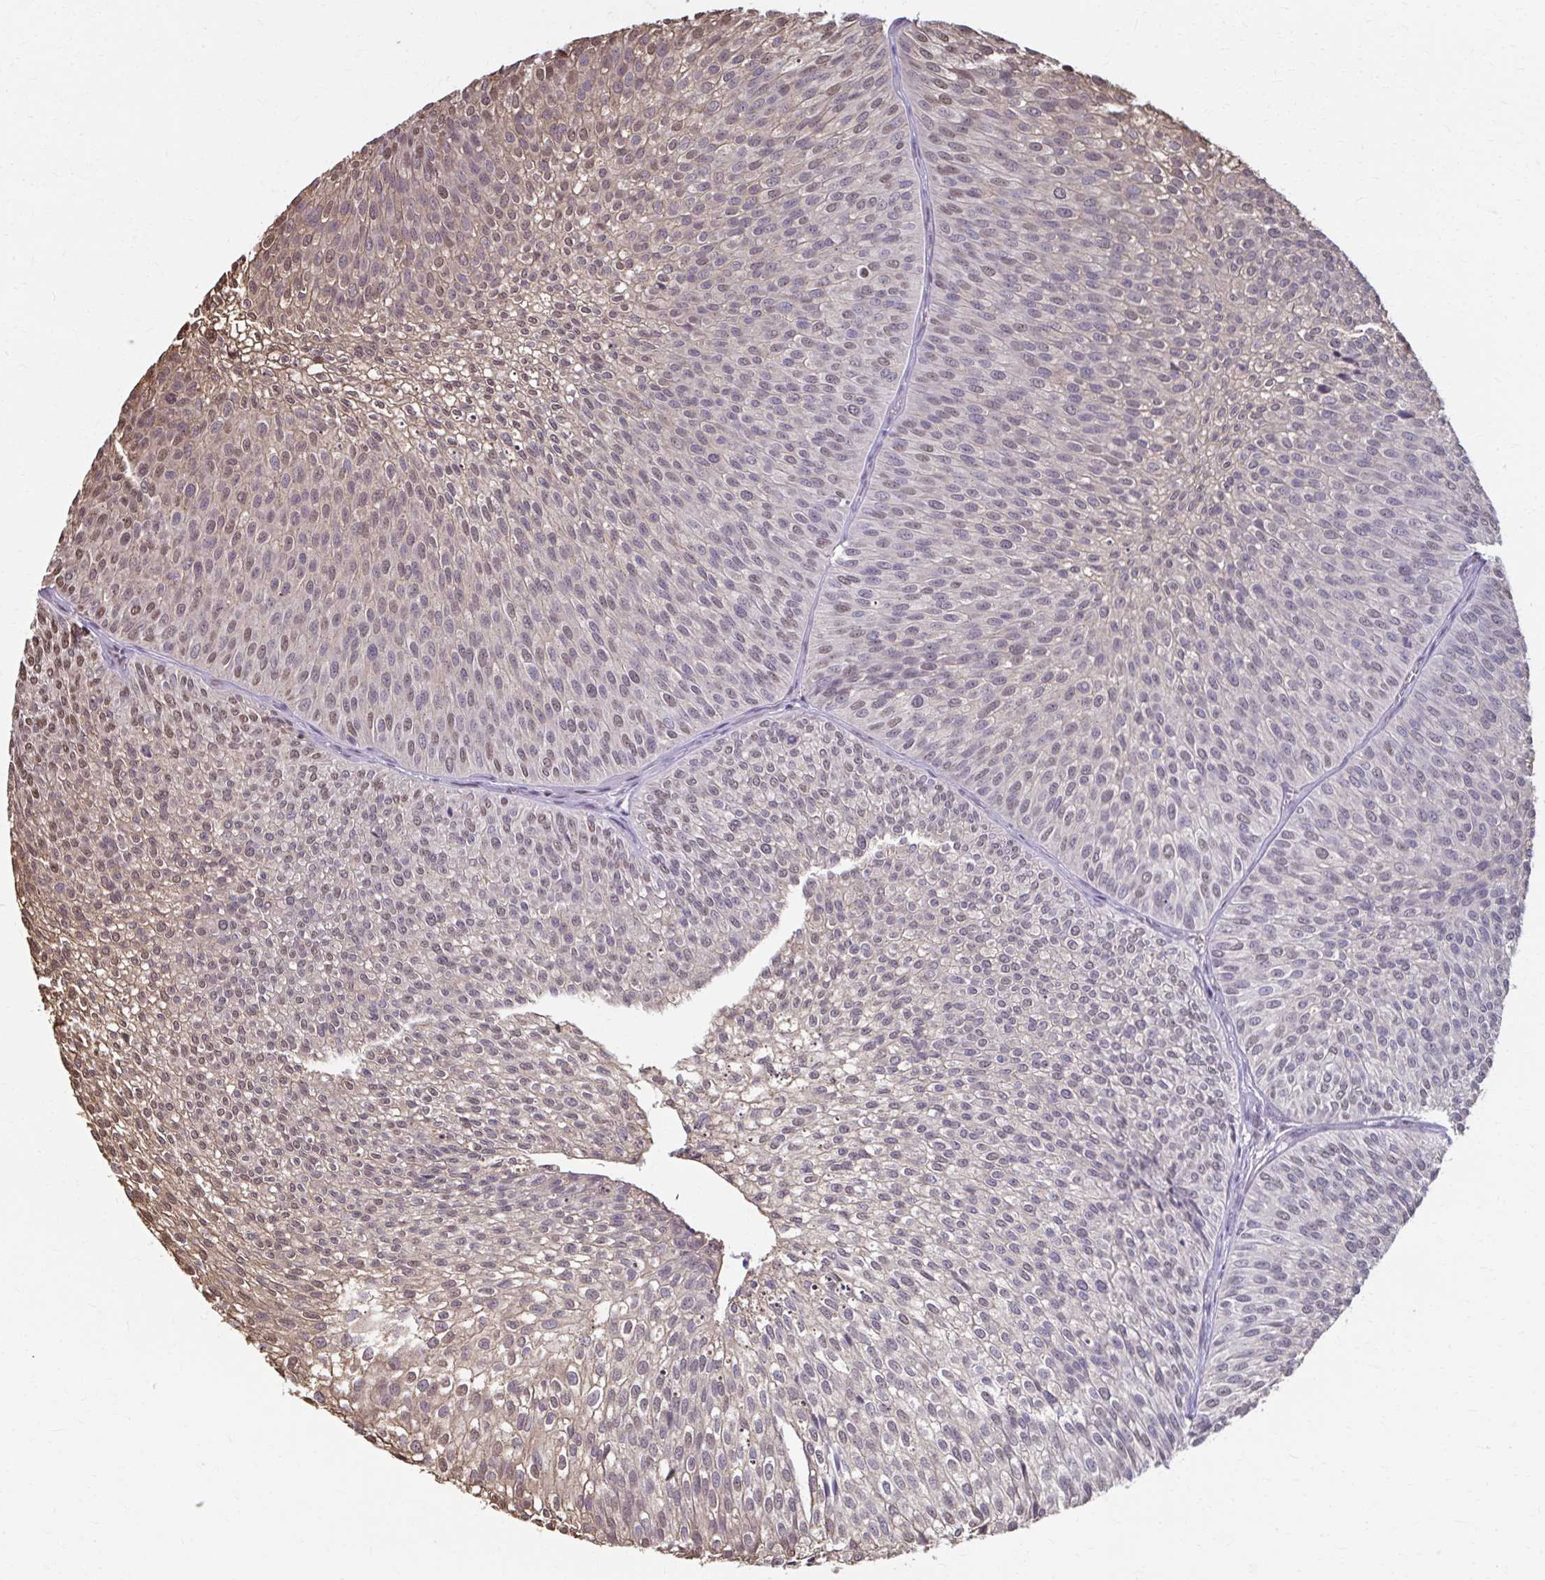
{"staining": {"intensity": "weak", "quantity": "25%-75%", "location": "nuclear"}, "tissue": "urothelial cancer", "cell_type": "Tumor cells", "image_type": "cancer", "snomed": [{"axis": "morphology", "description": "Urothelial carcinoma, Low grade"}, {"axis": "topography", "description": "Urinary bladder"}], "caption": "DAB (3,3'-diaminobenzidine) immunohistochemical staining of urothelial cancer shows weak nuclear protein staining in approximately 25%-75% of tumor cells. (Stains: DAB in brown, nuclei in blue, Microscopy: brightfield microscopy at high magnification).", "gene": "ING4", "patient": {"sex": "male", "age": 91}}